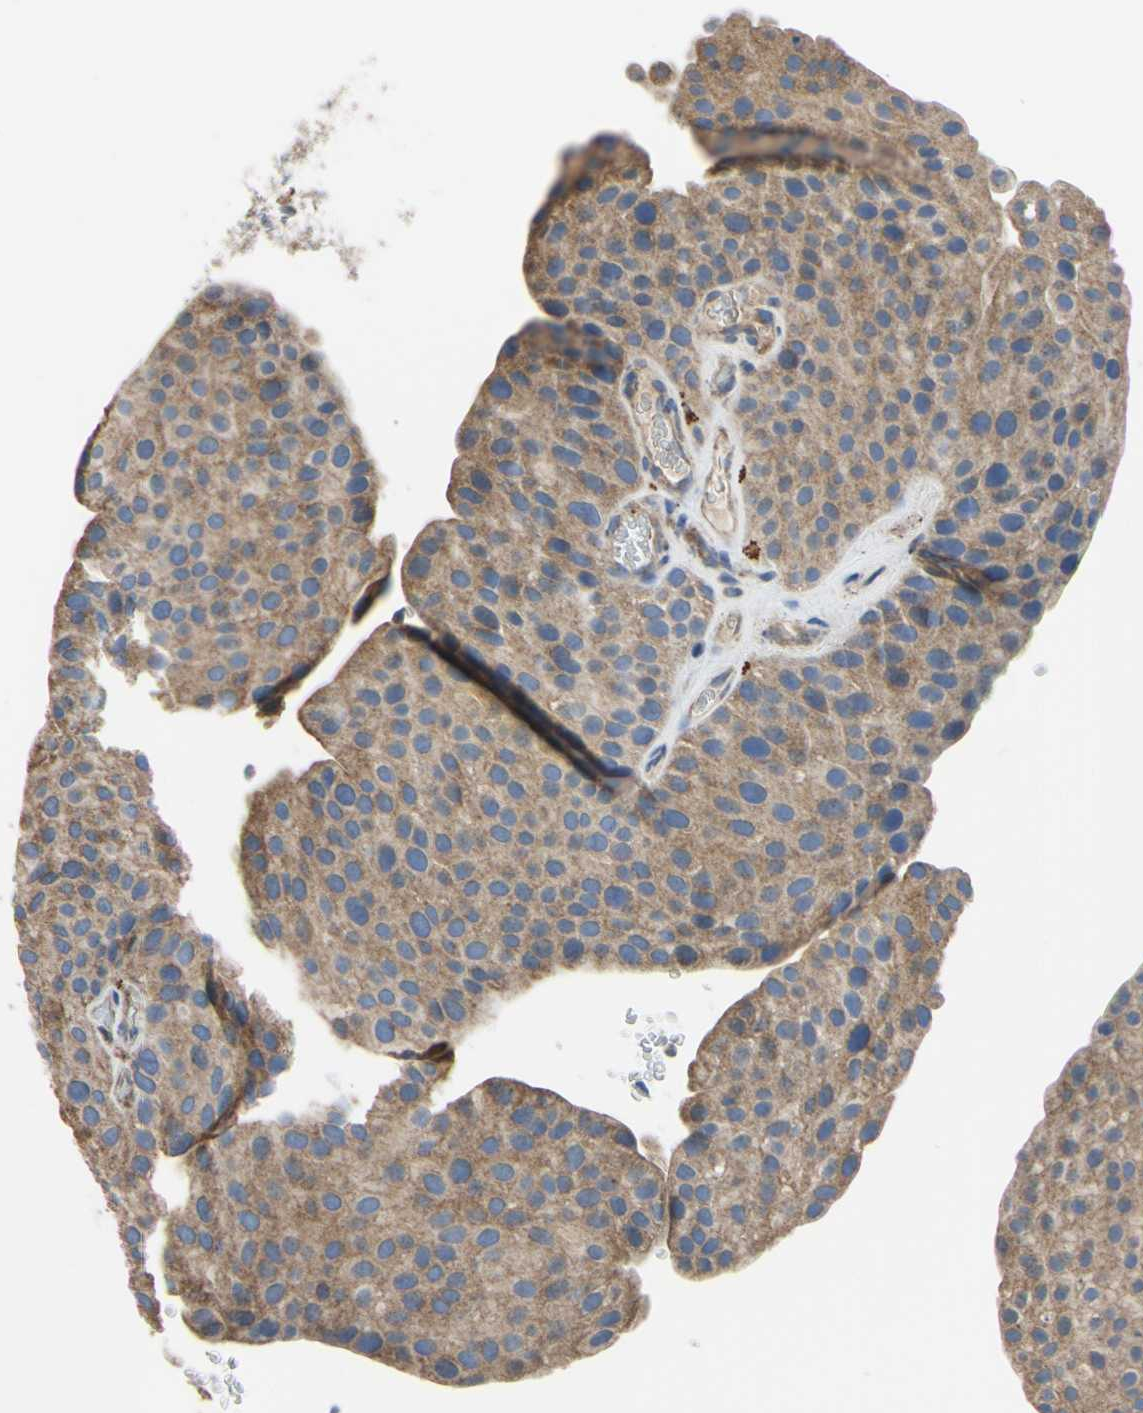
{"staining": {"intensity": "moderate", "quantity": ">75%", "location": "cytoplasmic/membranous"}, "tissue": "urothelial cancer", "cell_type": "Tumor cells", "image_type": "cancer", "snomed": [{"axis": "morphology", "description": "Urothelial carcinoma, Low grade"}, {"axis": "topography", "description": "Smooth muscle"}, {"axis": "topography", "description": "Urinary bladder"}], "caption": "IHC image of human urothelial cancer stained for a protein (brown), which exhibits medium levels of moderate cytoplasmic/membranous positivity in approximately >75% of tumor cells.", "gene": "BECN1", "patient": {"sex": "male", "age": 60}}